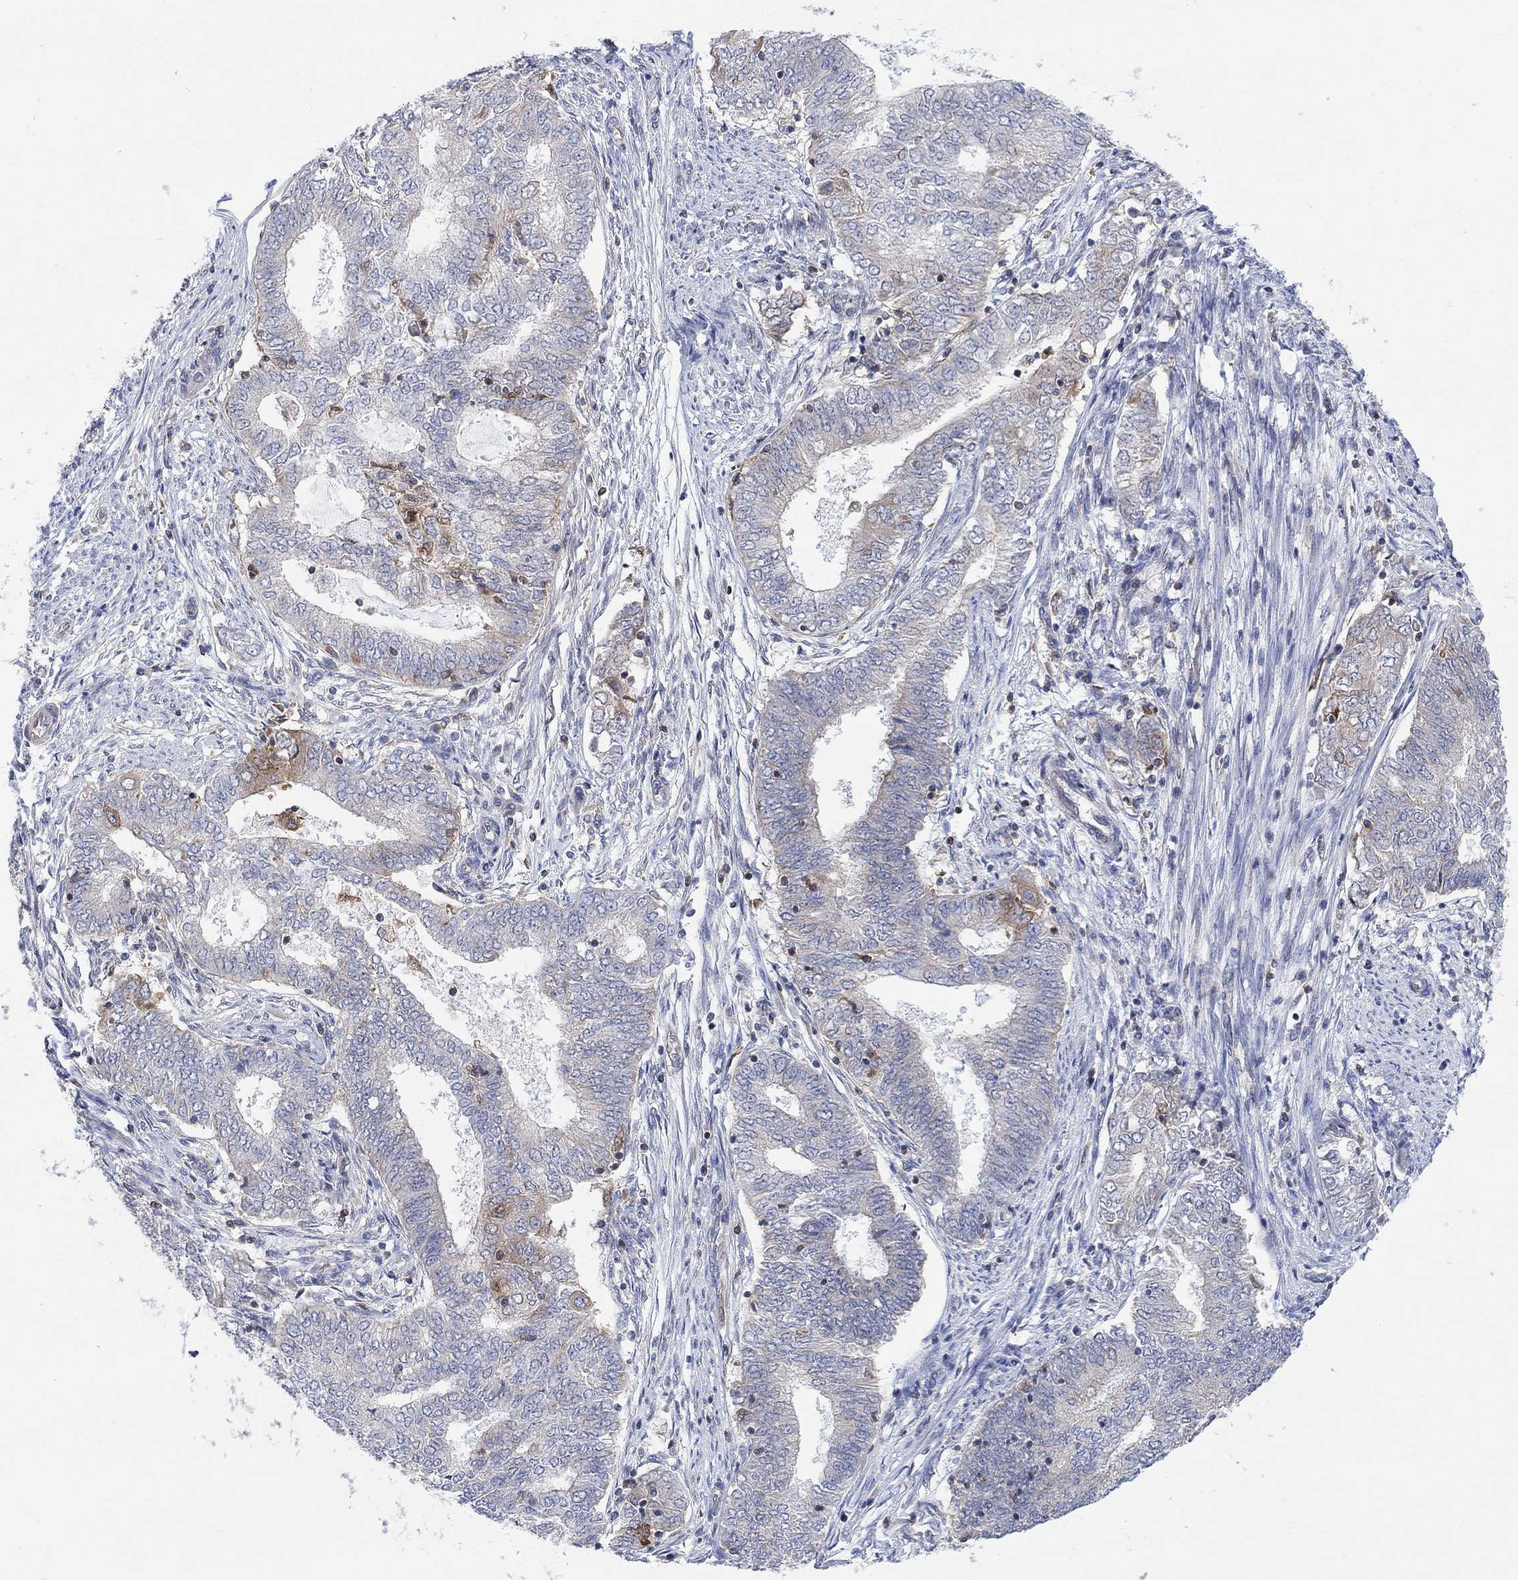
{"staining": {"intensity": "moderate", "quantity": "<25%", "location": "cytoplasmic/membranous"}, "tissue": "endometrial cancer", "cell_type": "Tumor cells", "image_type": "cancer", "snomed": [{"axis": "morphology", "description": "Adenocarcinoma, NOS"}, {"axis": "topography", "description": "Endometrium"}], "caption": "This is an image of immunohistochemistry staining of endometrial adenocarcinoma, which shows moderate staining in the cytoplasmic/membranous of tumor cells.", "gene": "GBP5", "patient": {"sex": "female", "age": 62}}